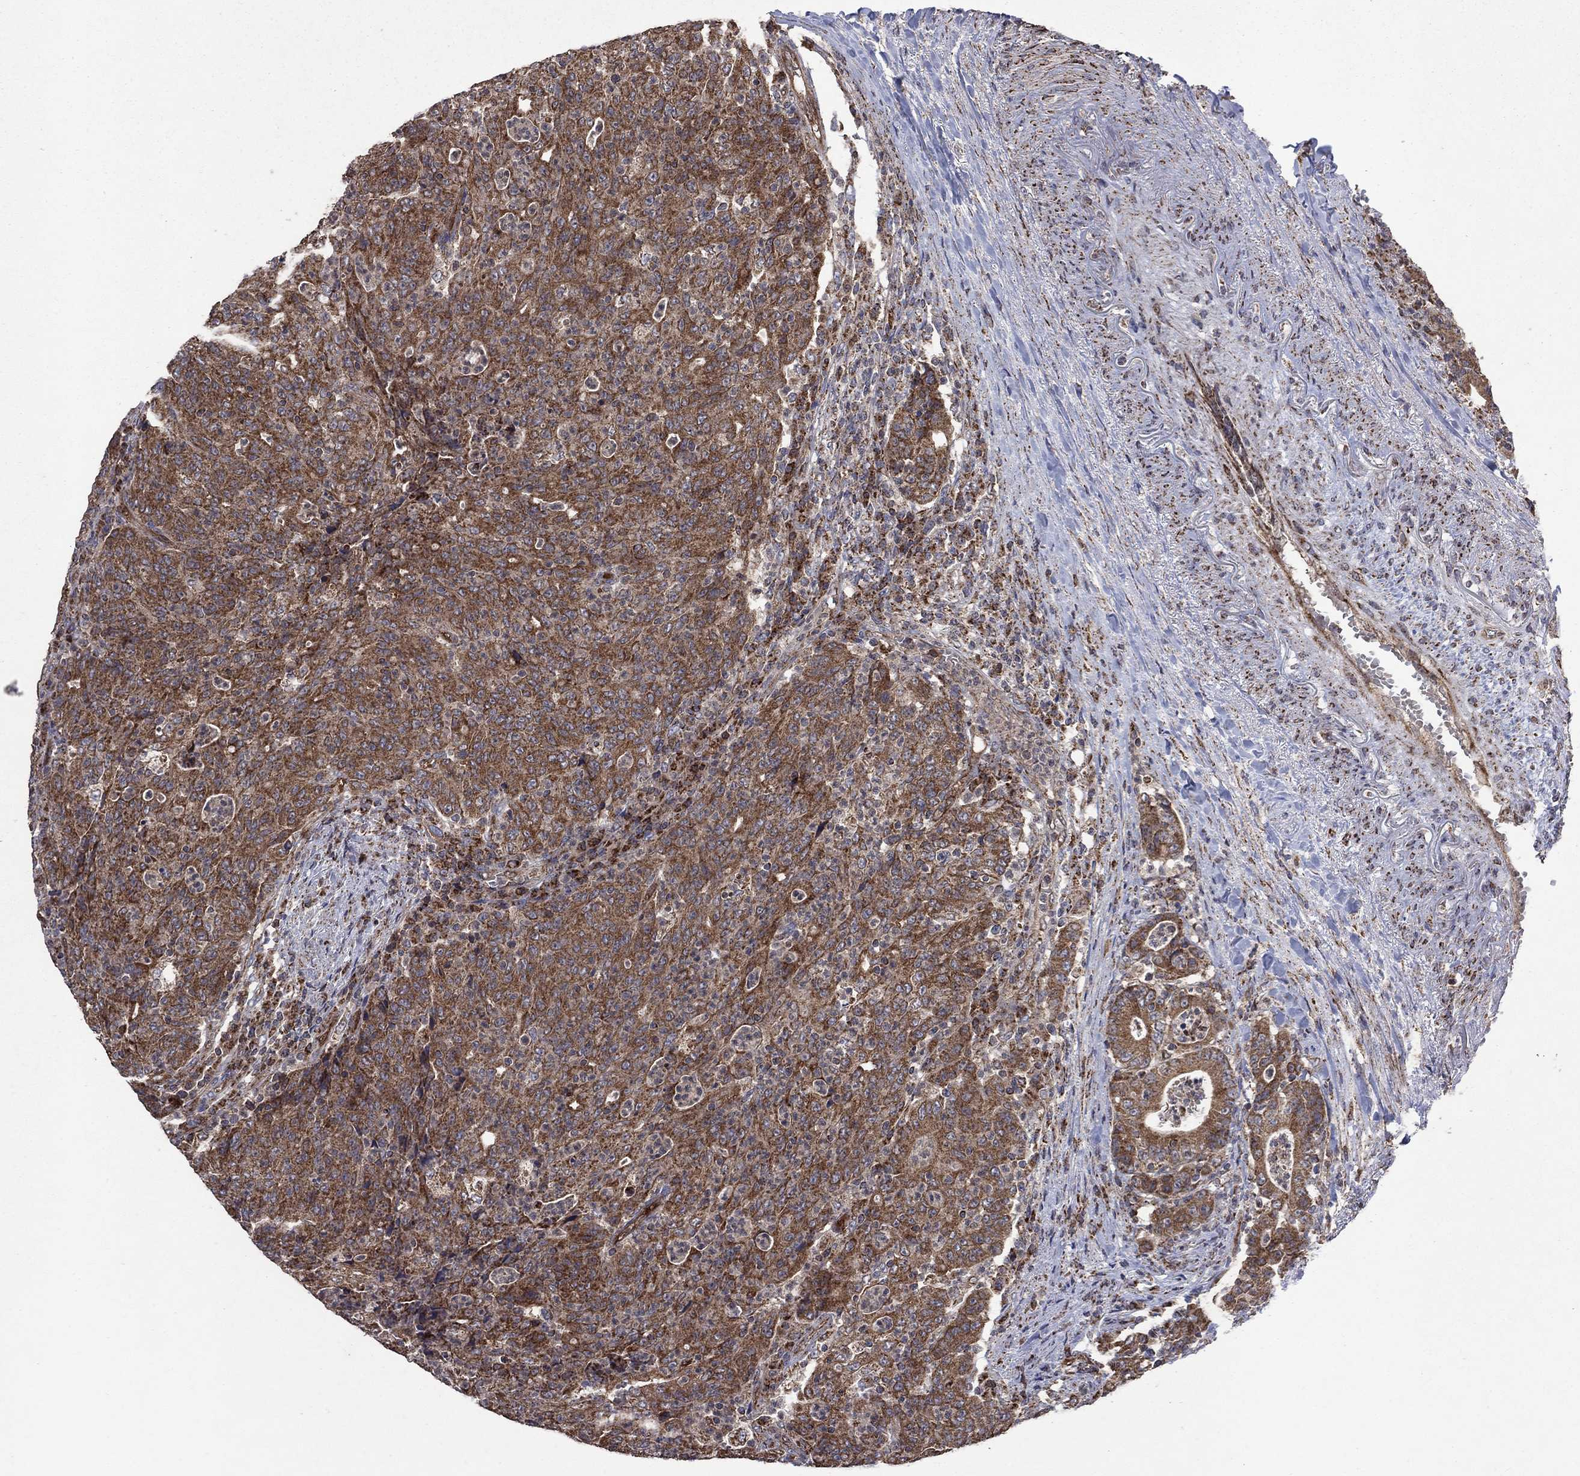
{"staining": {"intensity": "moderate", "quantity": ">75%", "location": "cytoplasmic/membranous"}, "tissue": "colorectal cancer", "cell_type": "Tumor cells", "image_type": "cancer", "snomed": [{"axis": "morphology", "description": "Adenocarcinoma, NOS"}, {"axis": "topography", "description": "Colon"}], "caption": "Tumor cells exhibit medium levels of moderate cytoplasmic/membranous staining in about >75% of cells in human adenocarcinoma (colorectal).", "gene": "DPH1", "patient": {"sex": "male", "age": 70}}